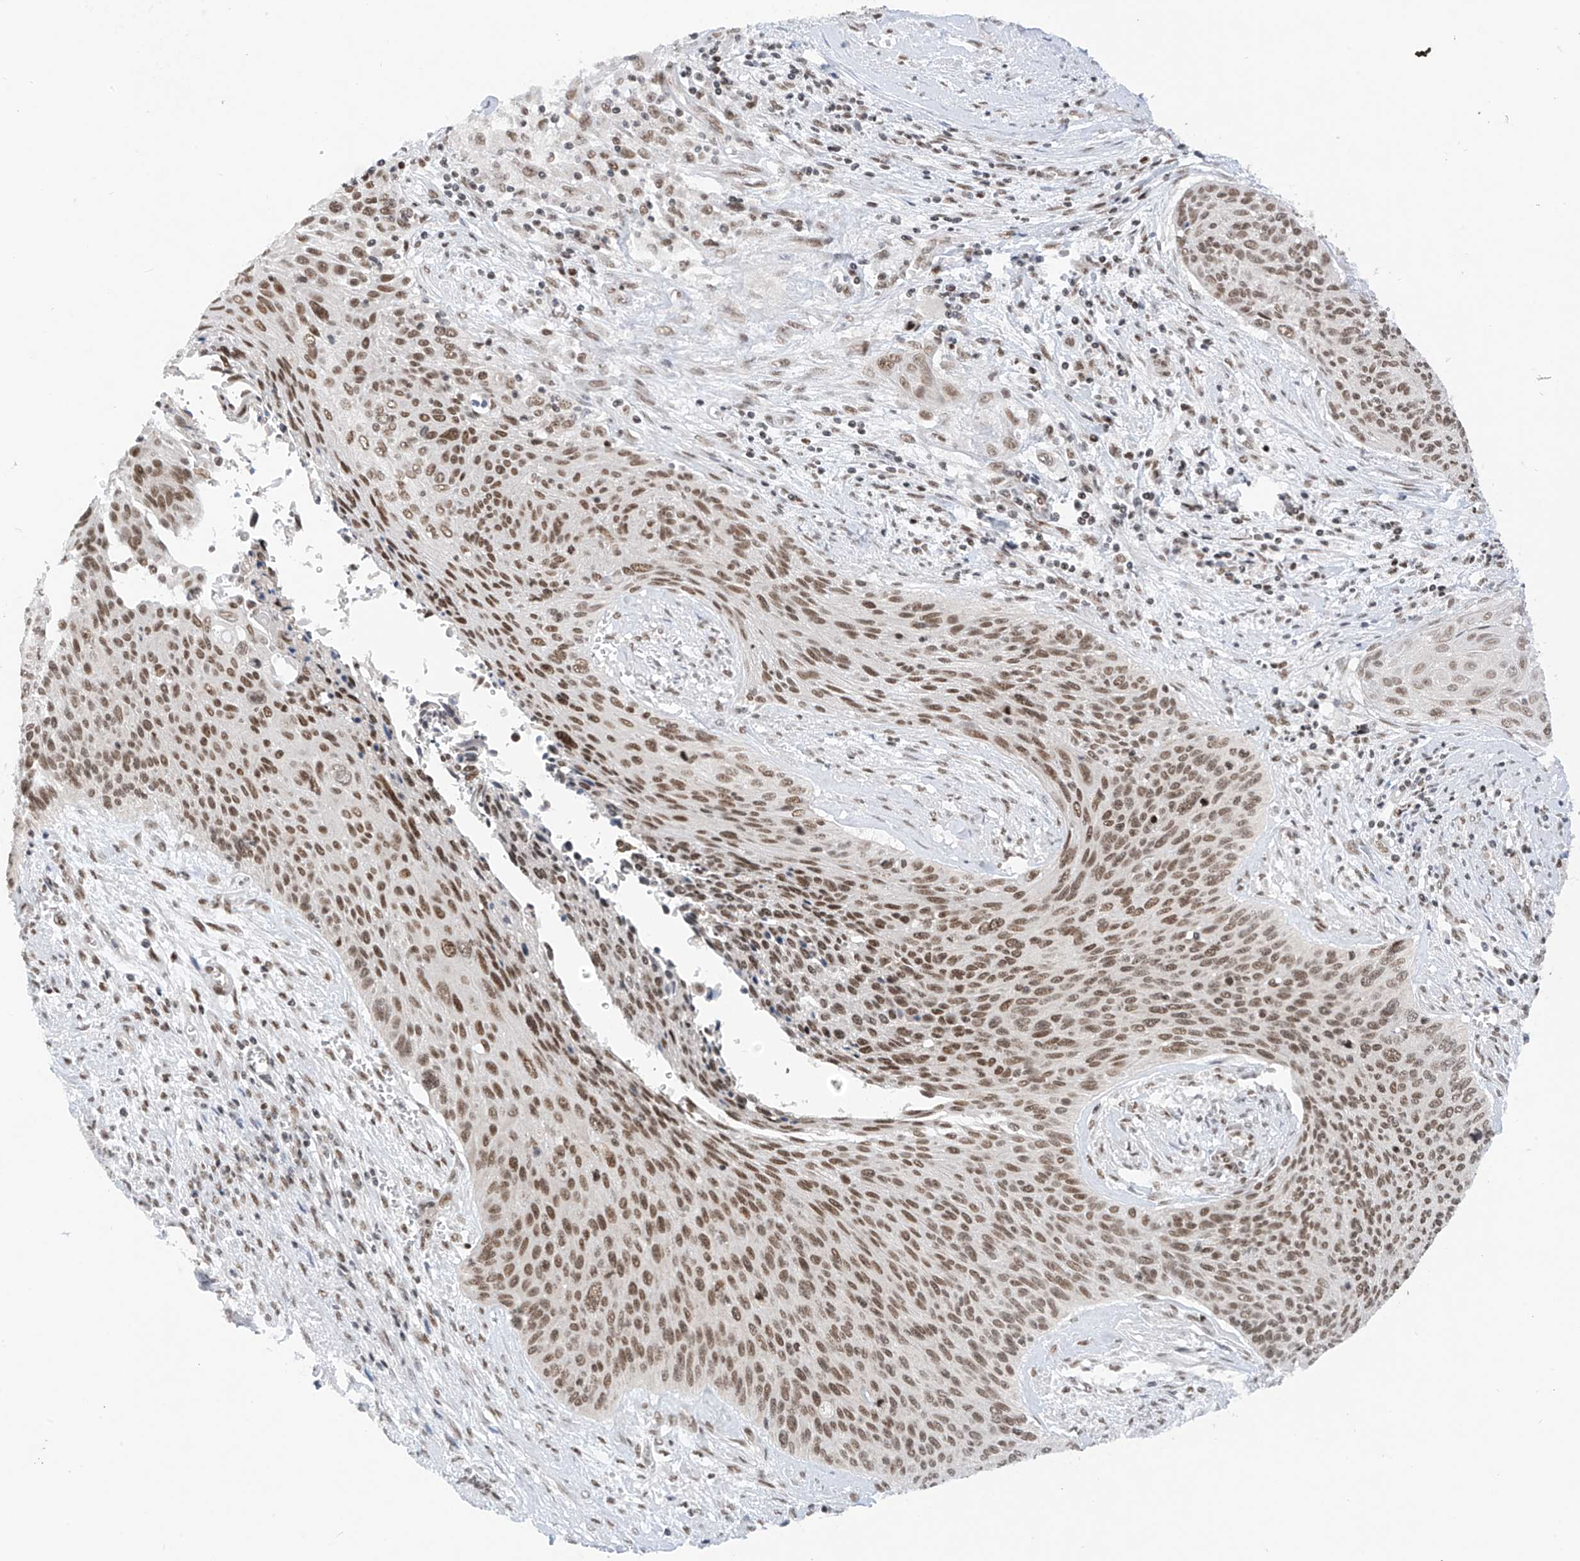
{"staining": {"intensity": "moderate", "quantity": ">75%", "location": "cytoplasmic/membranous"}, "tissue": "cervical cancer", "cell_type": "Tumor cells", "image_type": "cancer", "snomed": [{"axis": "morphology", "description": "Squamous cell carcinoma, NOS"}, {"axis": "topography", "description": "Cervix"}], "caption": "Protein staining exhibits moderate cytoplasmic/membranous positivity in about >75% of tumor cells in cervical cancer.", "gene": "AURKAIP1", "patient": {"sex": "female", "age": 55}}